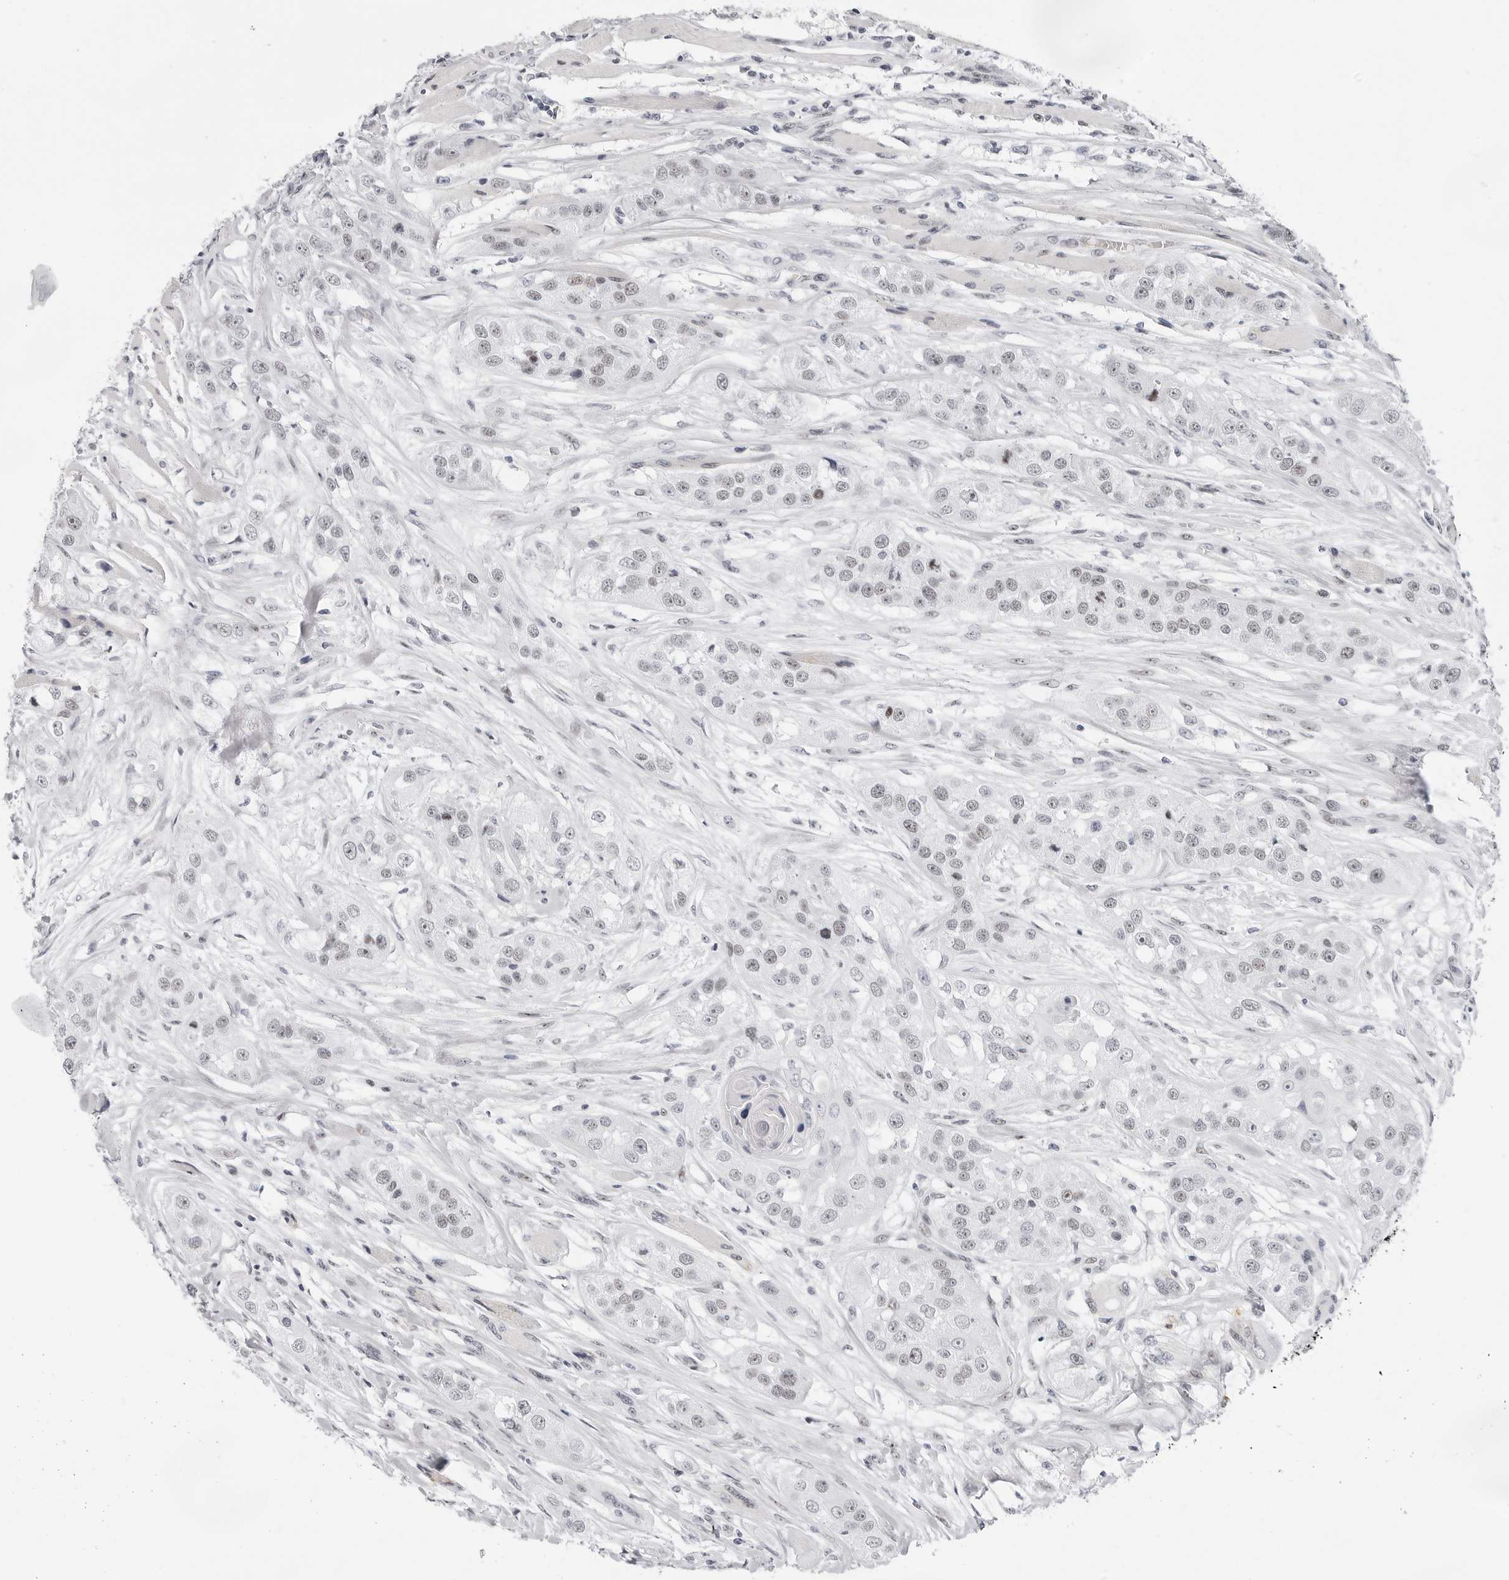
{"staining": {"intensity": "weak", "quantity": "<25%", "location": "nuclear"}, "tissue": "head and neck cancer", "cell_type": "Tumor cells", "image_type": "cancer", "snomed": [{"axis": "morphology", "description": "Normal tissue, NOS"}, {"axis": "morphology", "description": "Squamous cell carcinoma, NOS"}, {"axis": "topography", "description": "Skeletal muscle"}, {"axis": "topography", "description": "Head-Neck"}], "caption": "This is an immunohistochemistry photomicrograph of head and neck cancer (squamous cell carcinoma). There is no staining in tumor cells.", "gene": "VEZF1", "patient": {"sex": "male", "age": 51}}